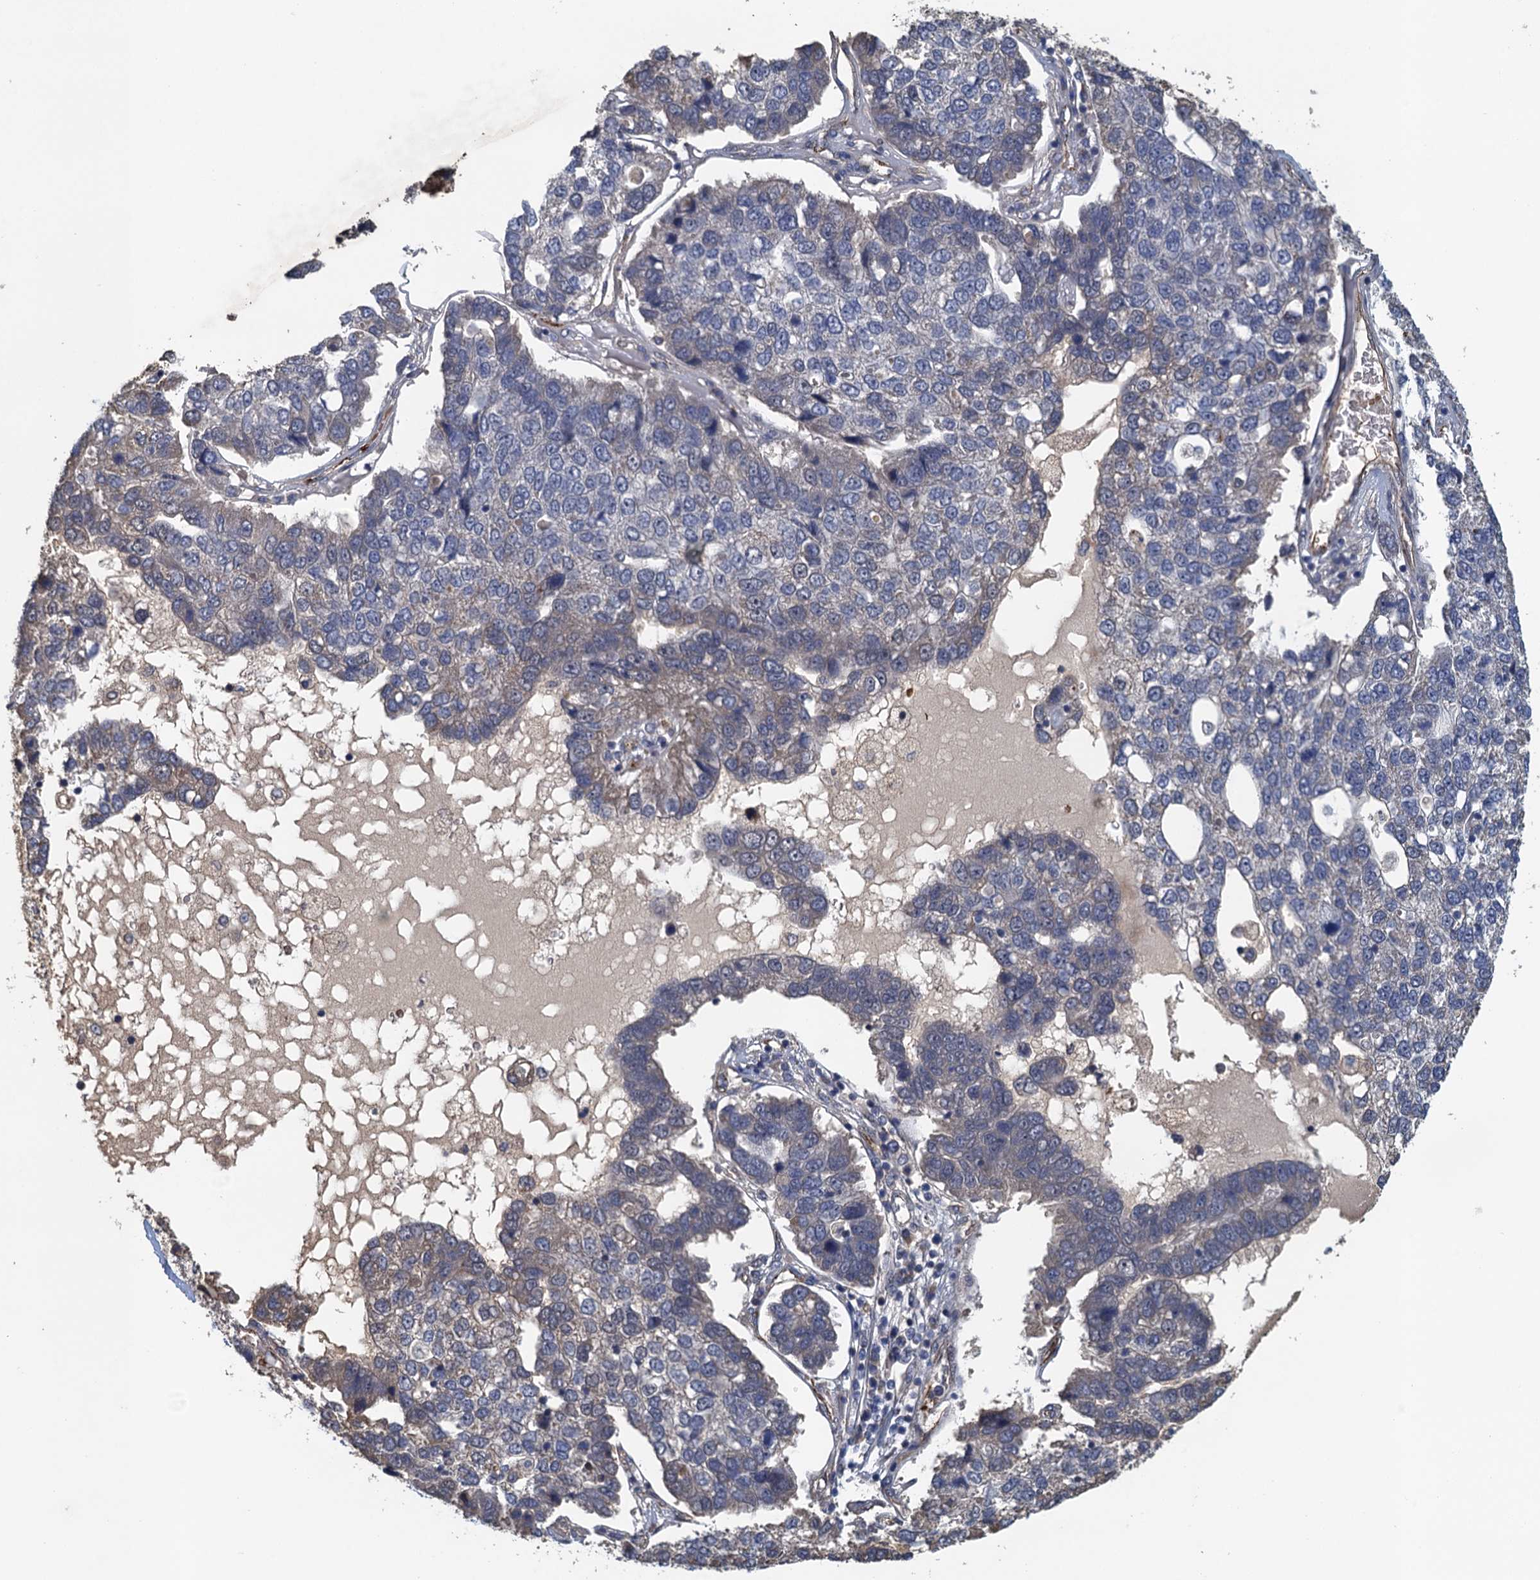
{"staining": {"intensity": "negative", "quantity": "none", "location": "none"}, "tissue": "pancreatic cancer", "cell_type": "Tumor cells", "image_type": "cancer", "snomed": [{"axis": "morphology", "description": "Adenocarcinoma, NOS"}, {"axis": "topography", "description": "Pancreas"}], "caption": "Pancreatic adenocarcinoma stained for a protein using IHC shows no staining tumor cells.", "gene": "ACSBG1", "patient": {"sex": "female", "age": 61}}